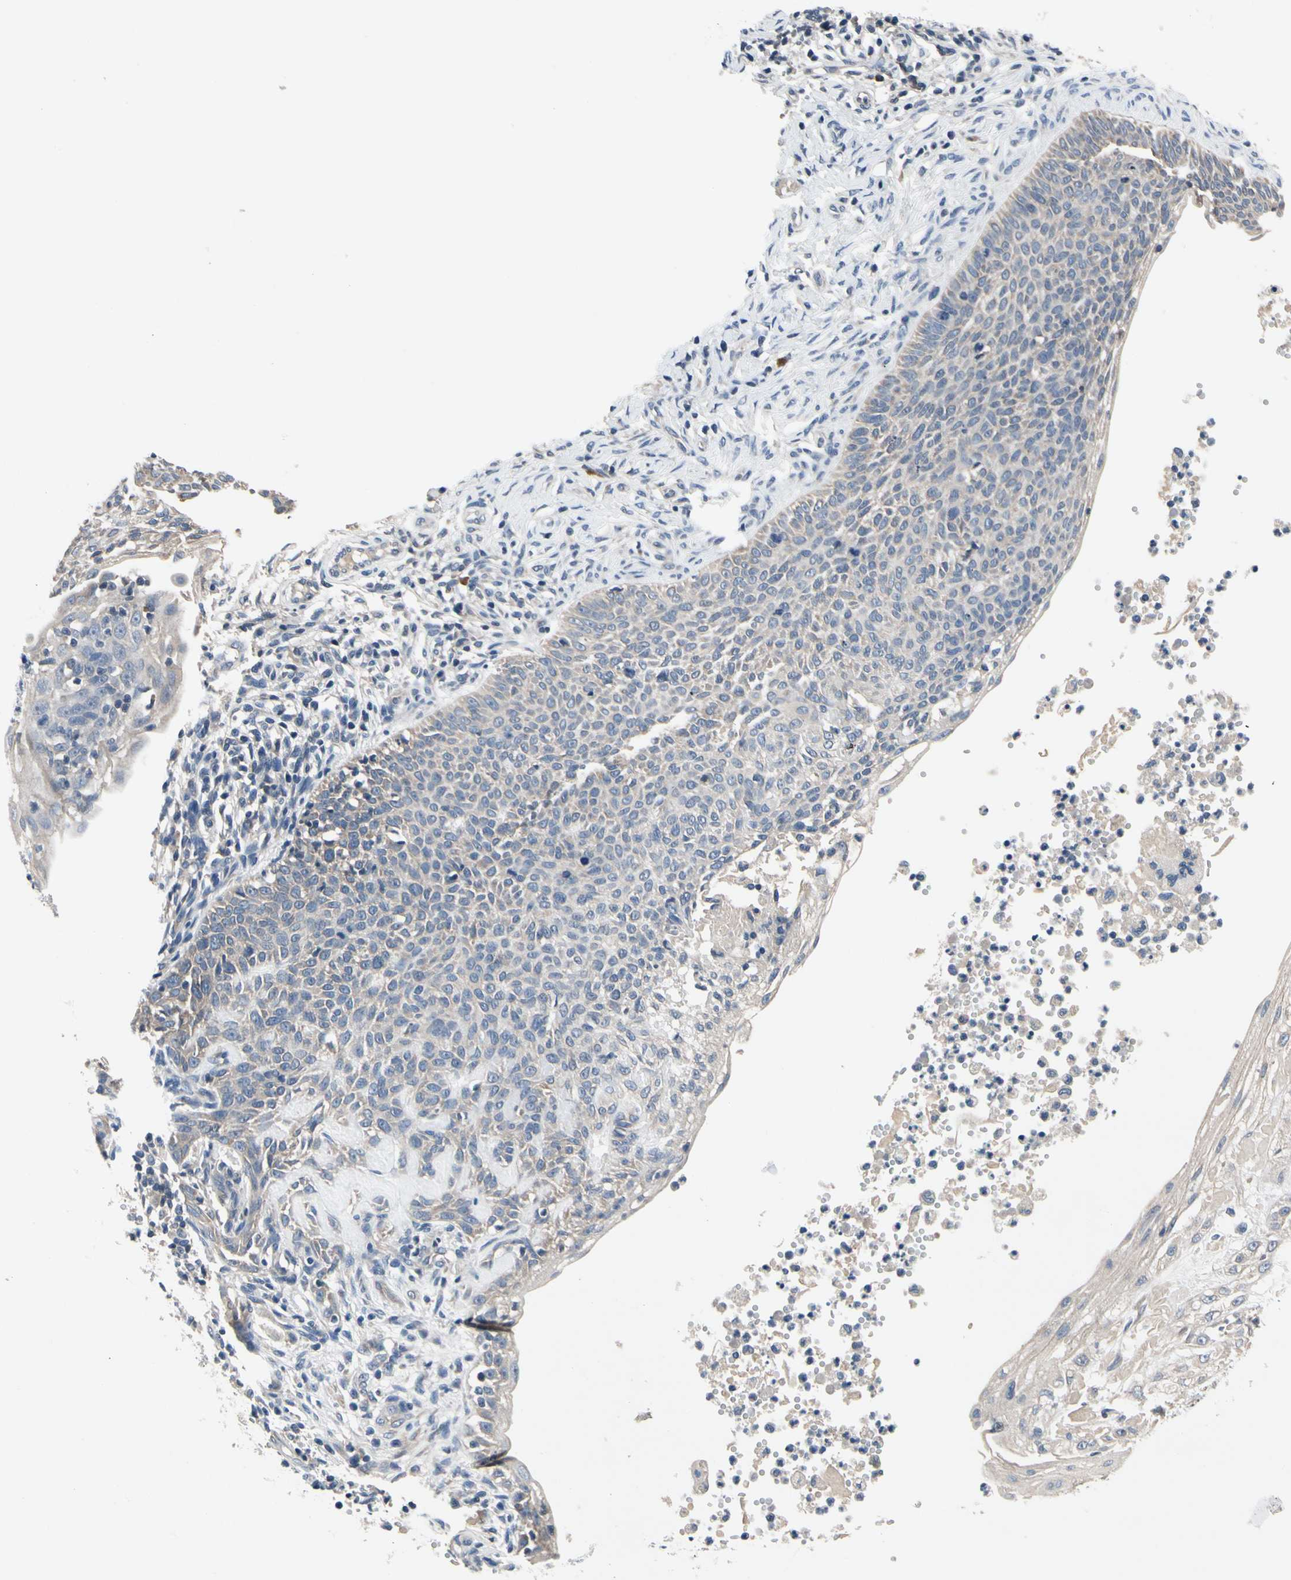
{"staining": {"intensity": "weak", "quantity": "<25%", "location": "cytoplasmic/membranous"}, "tissue": "skin cancer", "cell_type": "Tumor cells", "image_type": "cancer", "snomed": [{"axis": "morphology", "description": "Normal tissue, NOS"}, {"axis": "morphology", "description": "Basal cell carcinoma"}, {"axis": "topography", "description": "Skin"}], "caption": "High magnification brightfield microscopy of basal cell carcinoma (skin) stained with DAB (brown) and counterstained with hematoxylin (blue): tumor cells show no significant staining.", "gene": "SELENOK", "patient": {"sex": "male", "age": 87}}